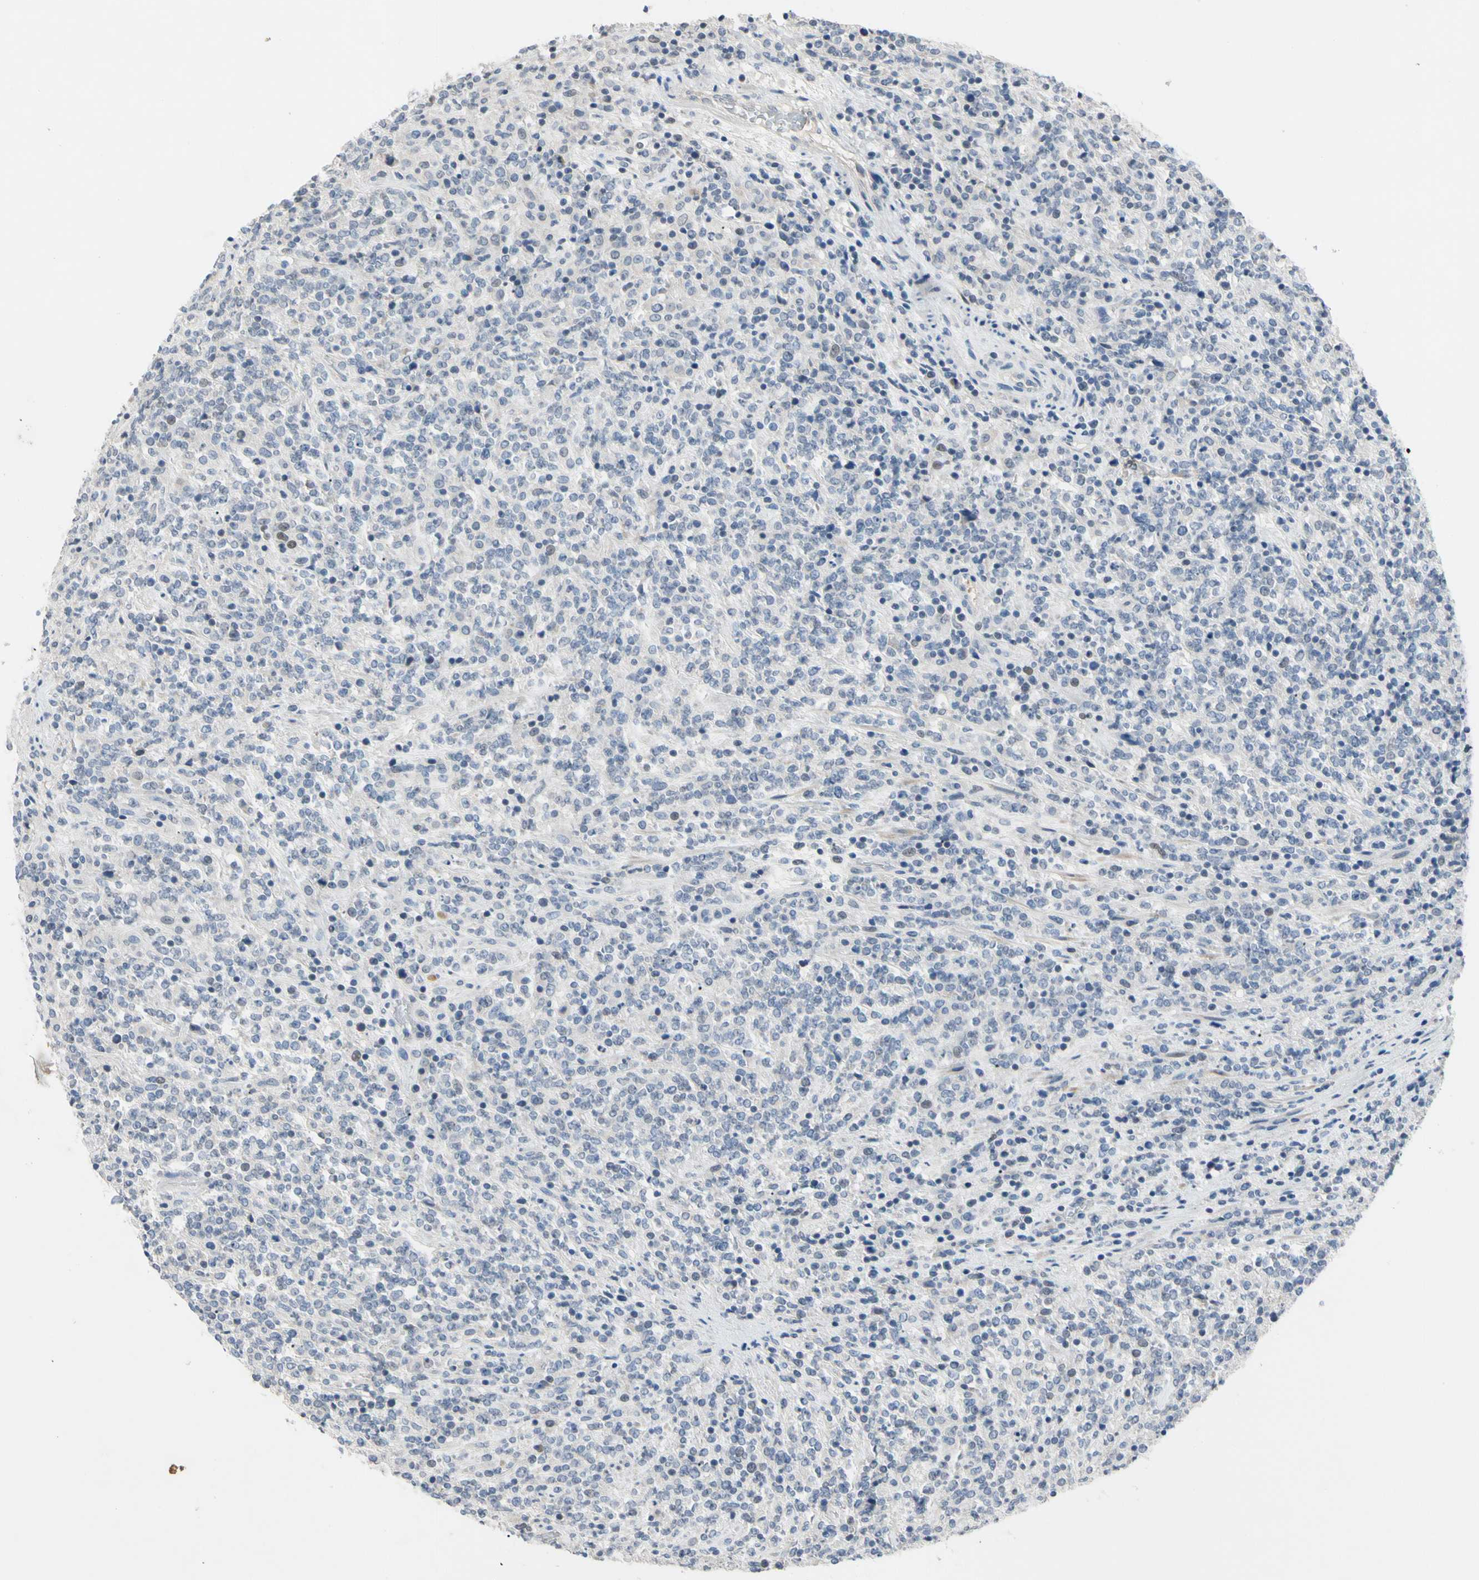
{"staining": {"intensity": "negative", "quantity": "none", "location": "none"}, "tissue": "lymphoma", "cell_type": "Tumor cells", "image_type": "cancer", "snomed": [{"axis": "morphology", "description": "Malignant lymphoma, non-Hodgkin's type, High grade"}, {"axis": "topography", "description": "Soft tissue"}], "caption": "This is an IHC histopathology image of human high-grade malignant lymphoma, non-Hodgkin's type. There is no expression in tumor cells.", "gene": "ECRG4", "patient": {"sex": "male", "age": 18}}